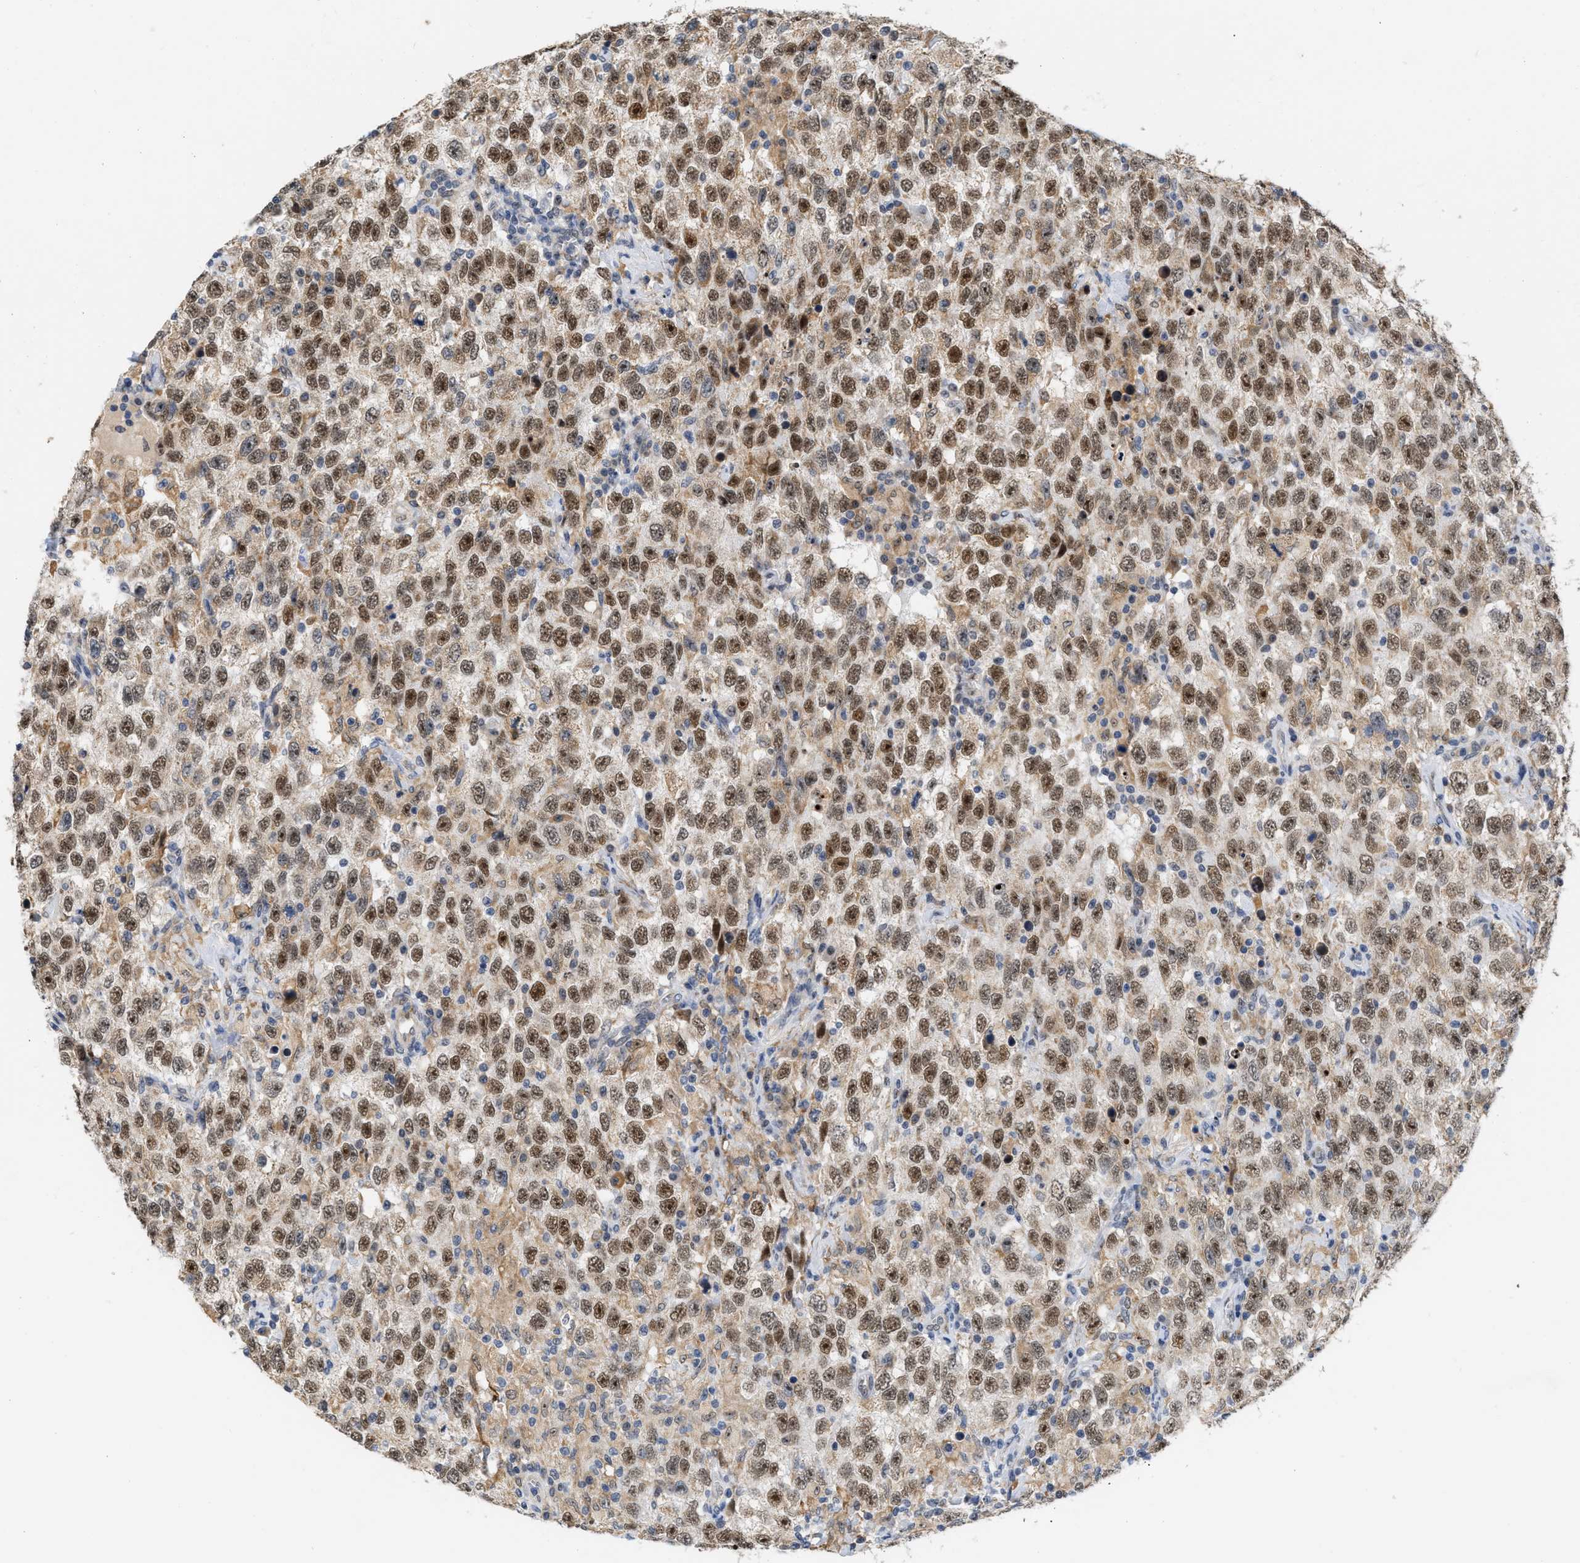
{"staining": {"intensity": "moderate", "quantity": ">75%", "location": "nuclear"}, "tissue": "testis cancer", "cell_type": "Tumor cells", "image_type": "cancer", "snomed": [{"axis": "morphology", "description": "Seminoma, NOS"}, {"axis": "topography", "description": "Testis"}], "caption": "High-power microscopy captured an immunohistochemistry (IHC) photomicrograph of testis seminoma, revealing moderate nuclear positivity in about >75% of tumor cells.", "gene": "ELAC2", "patient": {"sex": "male", "age": 41}}